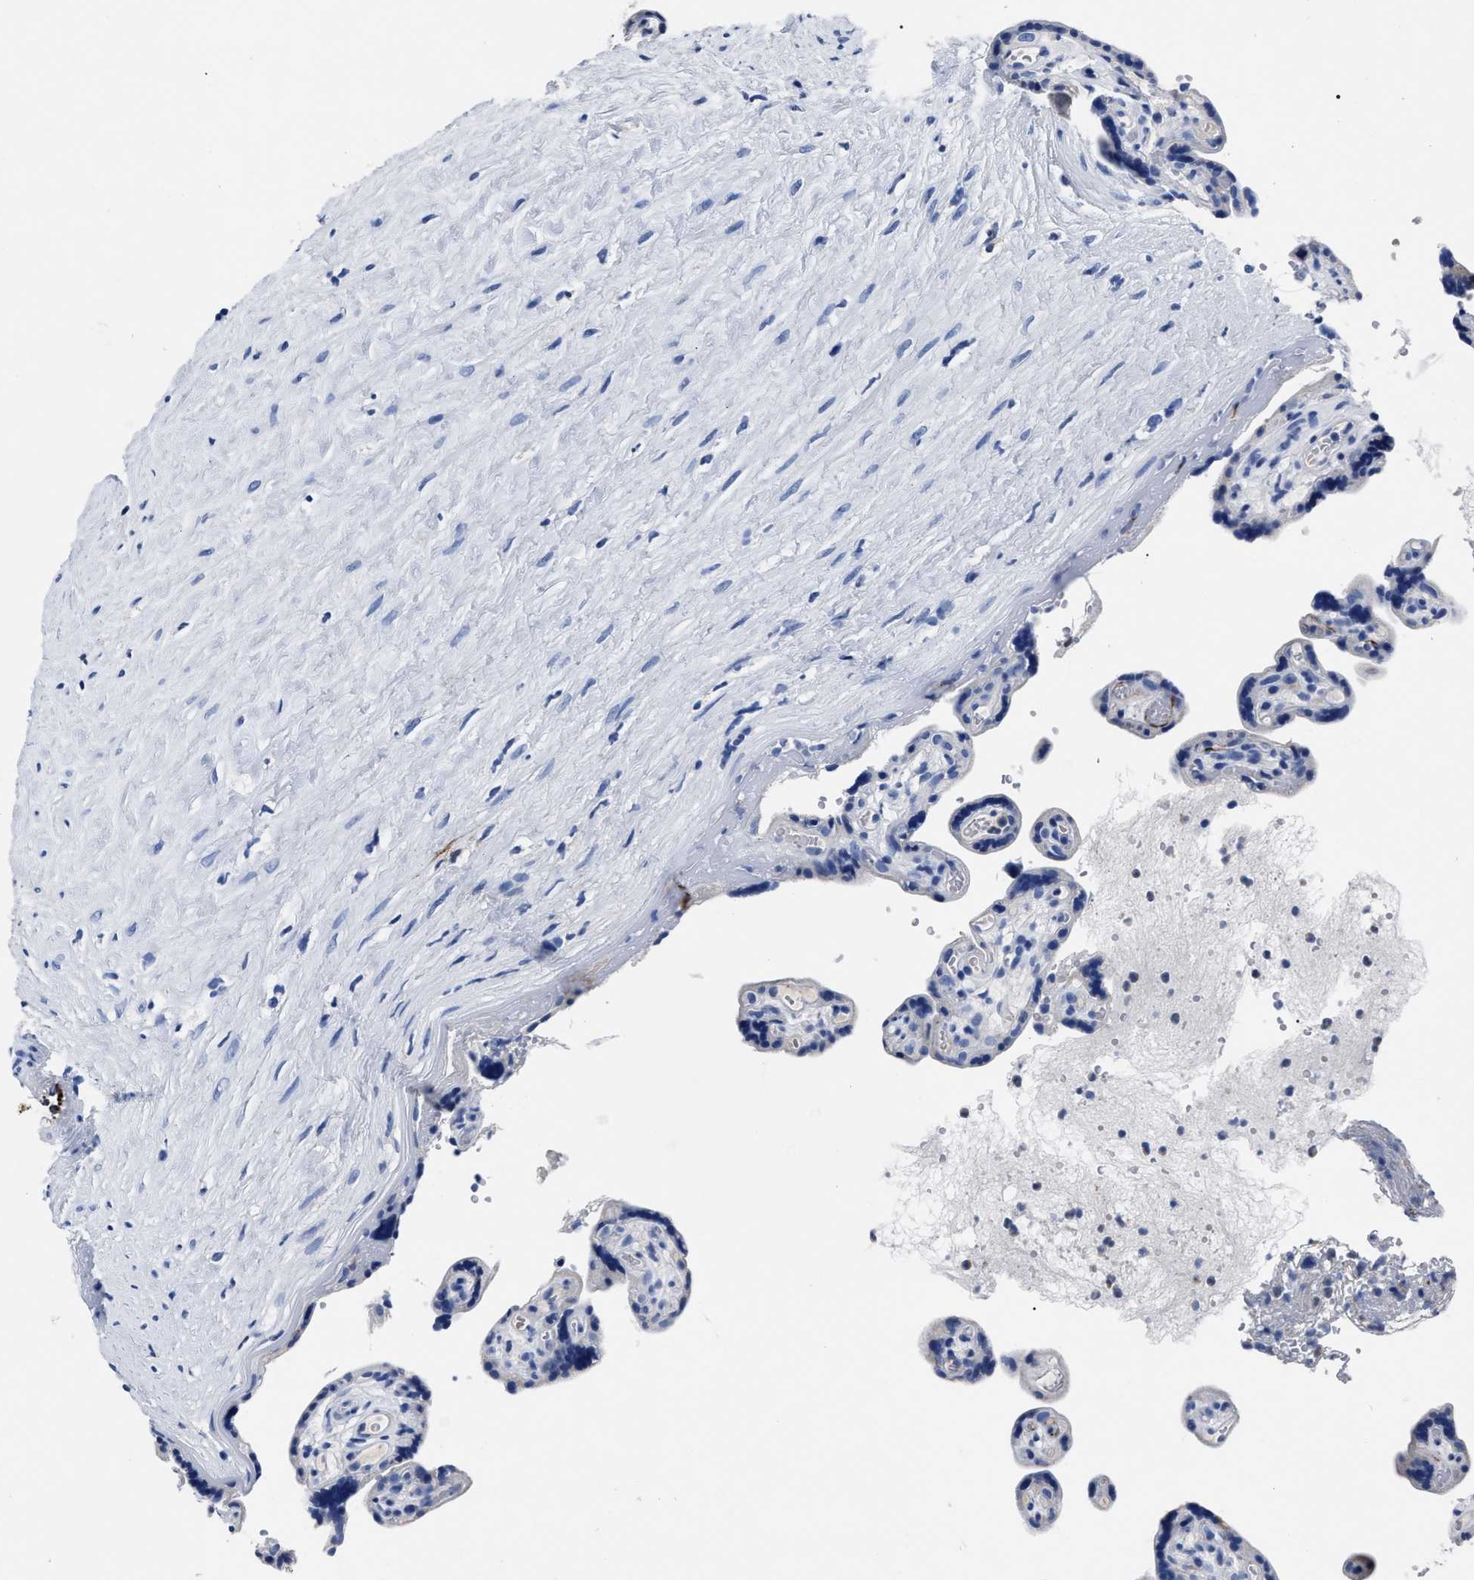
{"staining": {"intensity": "negative", "quantity": "none", "location": "none"}, "tissue": "placenta", "cell_type": "Decidual cells", "image_type": "normal", "snomed": [{"axis": "morphology", "description": "Normal tissue, NOS"}, {"axis": "topography", "description": "Placenta"}], "caption": "Protein analysis of benign placenta exhibits no significant expression in decidual cells.", "gene": "OR10G3", "patient": {"sex": "female", "age": 30}}